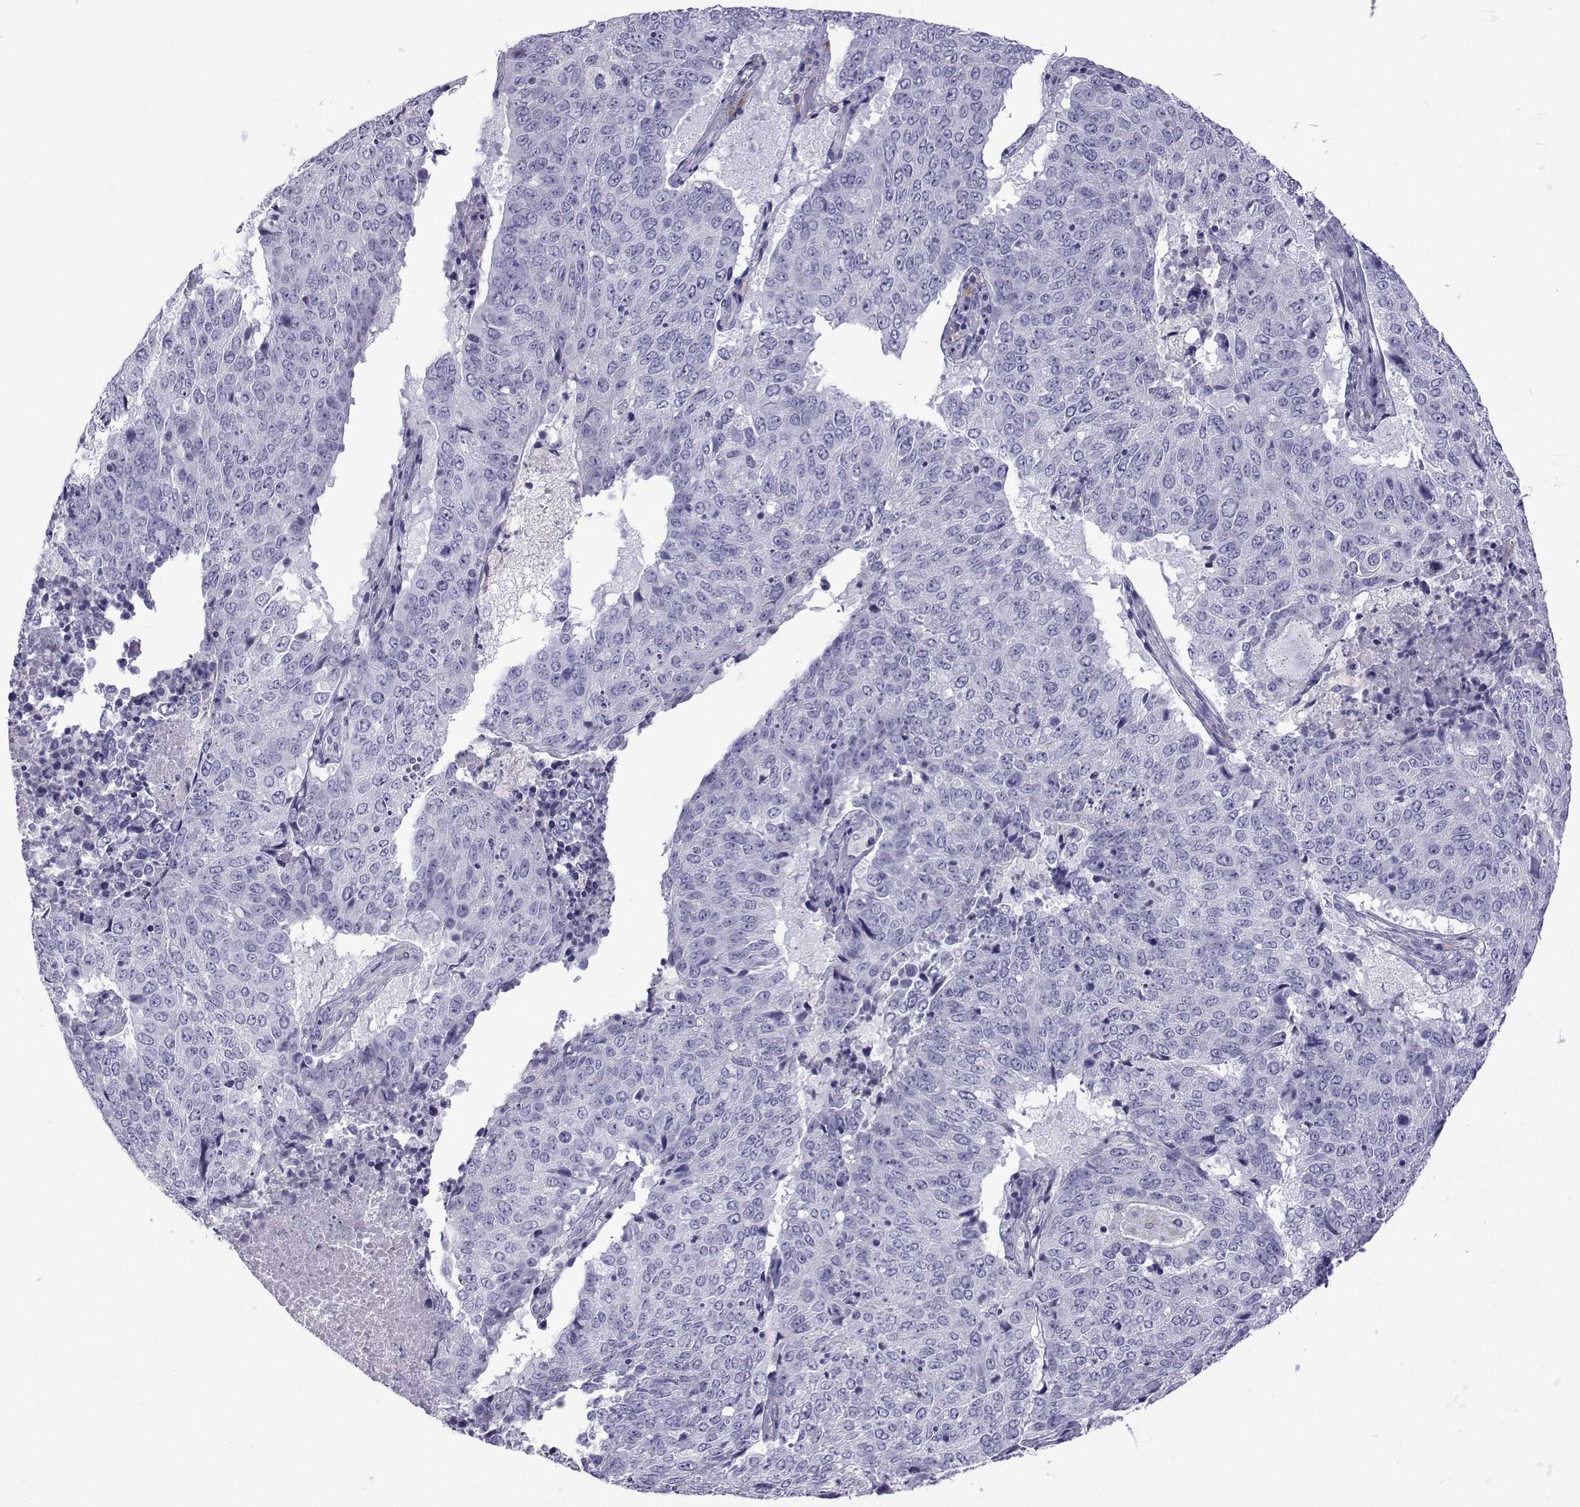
{"staining": {"intensity": "negative", "quantity": "none", "location": "none"}, "tissue": "lung cancer", "cell_type": "Tumor cells", "image_type": "cancer", "snomed": [{"axis": "morphology", "description": "Normal tissue, NOS"}, {"axis": "morphology", "description": "Squamous cell carcinoma, NOS"}, {"axis": "topography", "description": "Bronchus"}, {"axis": "topography", "description": "Lung"}], "caption": "Human lung cancer (squamous cell carcinoma) stained for a protein using immunohistochemistry displays no expression in tumor cells.", "gene": "CFAP70", "patient": {"sex": "male", "age": 64}}